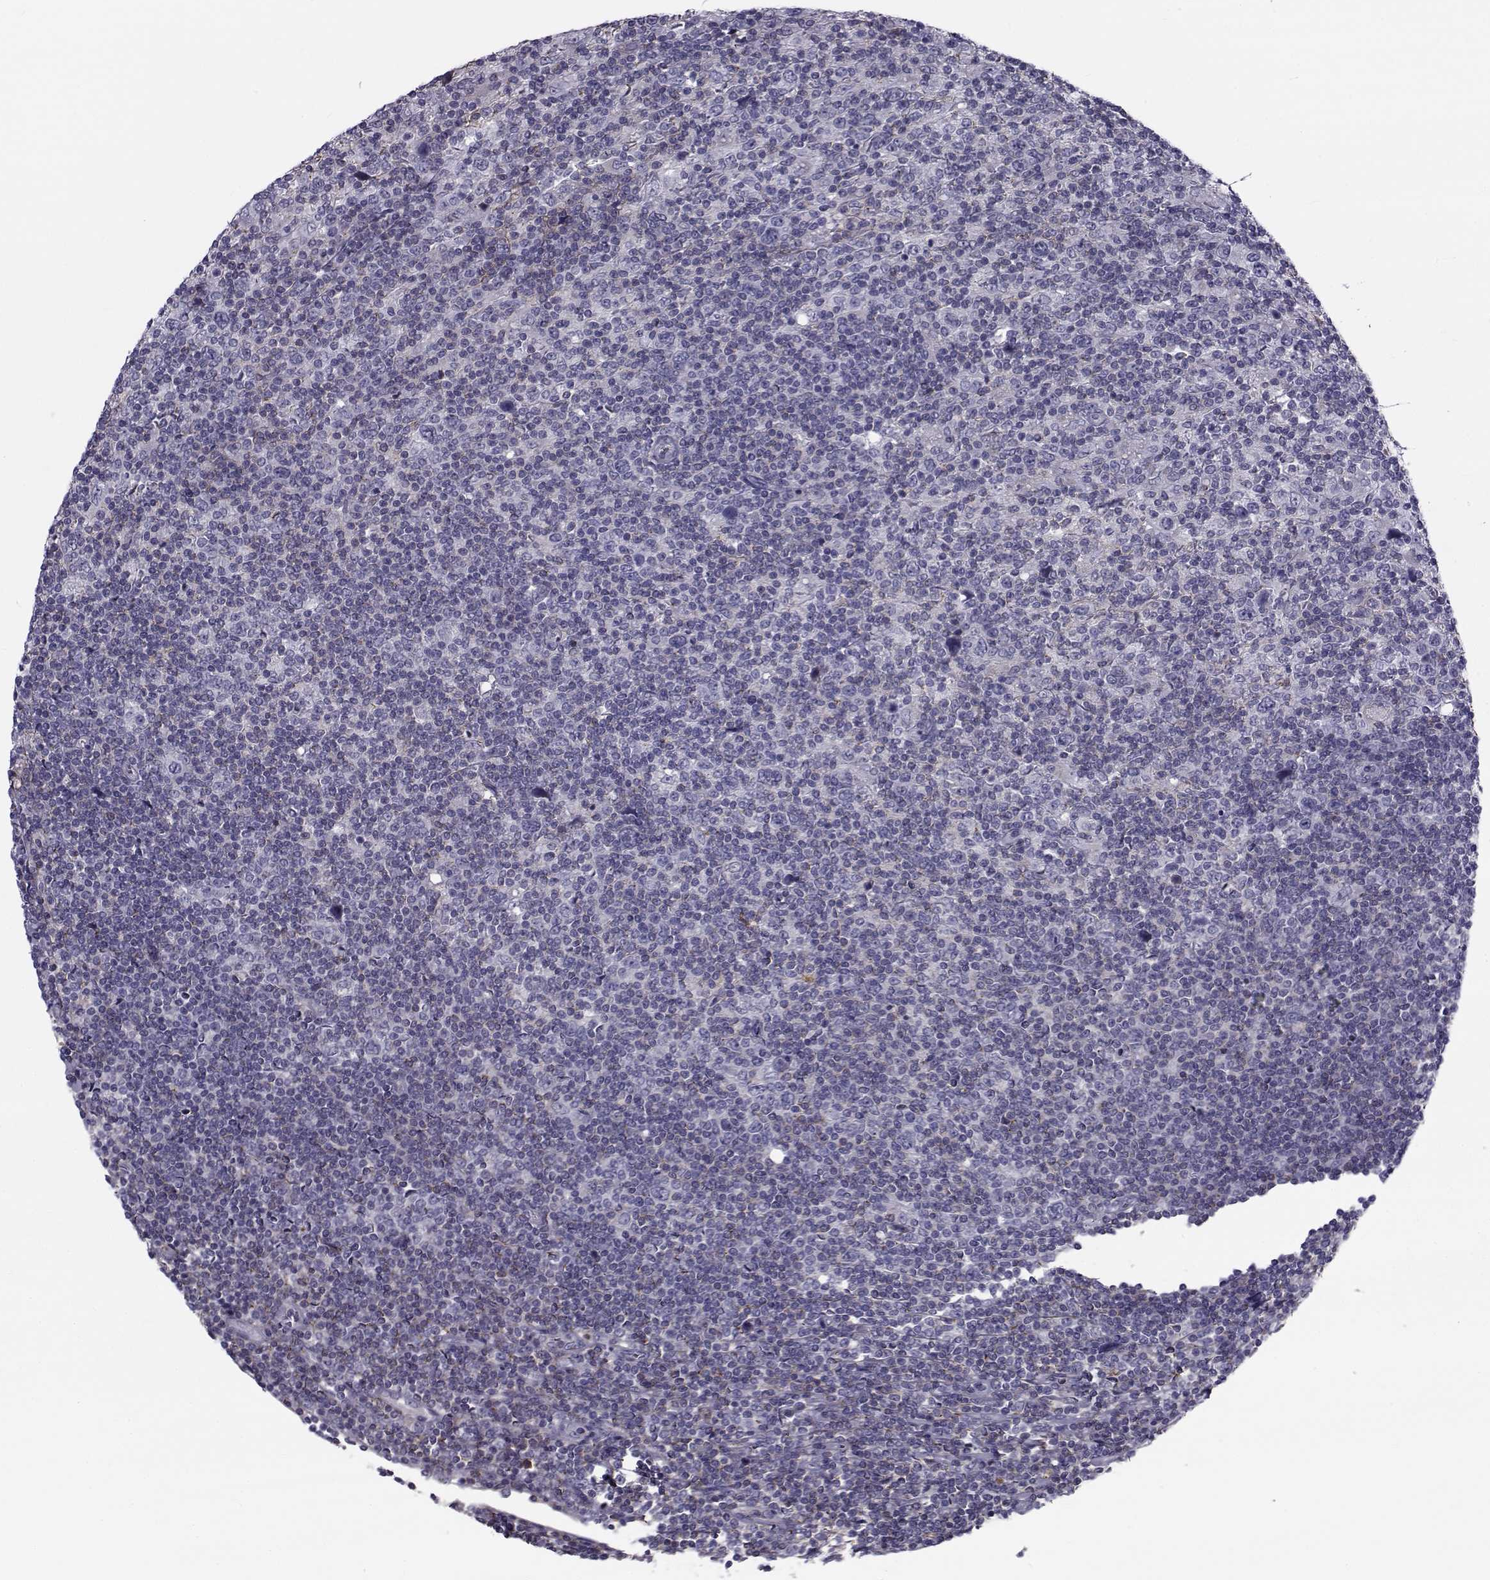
{"staining": {"intensity": "negative", "quantity": "none", "location": "none"}, "tissue": "lymphoma", "cell_type": "Tumor cells", "image_type": "cancer", "snomed": [{"axis": "morphology", "description": "Hodgkin's disease, NOS"}, {"axis": "topography", "description": "Lymph node"}], "caption": "Human lymphoma stained for a protein using immunohistochemistry (IHC) demonstrates no expression in tumor cells.", "gene": "LRRC27", "patient": {"sex": "male", "age": 40}}